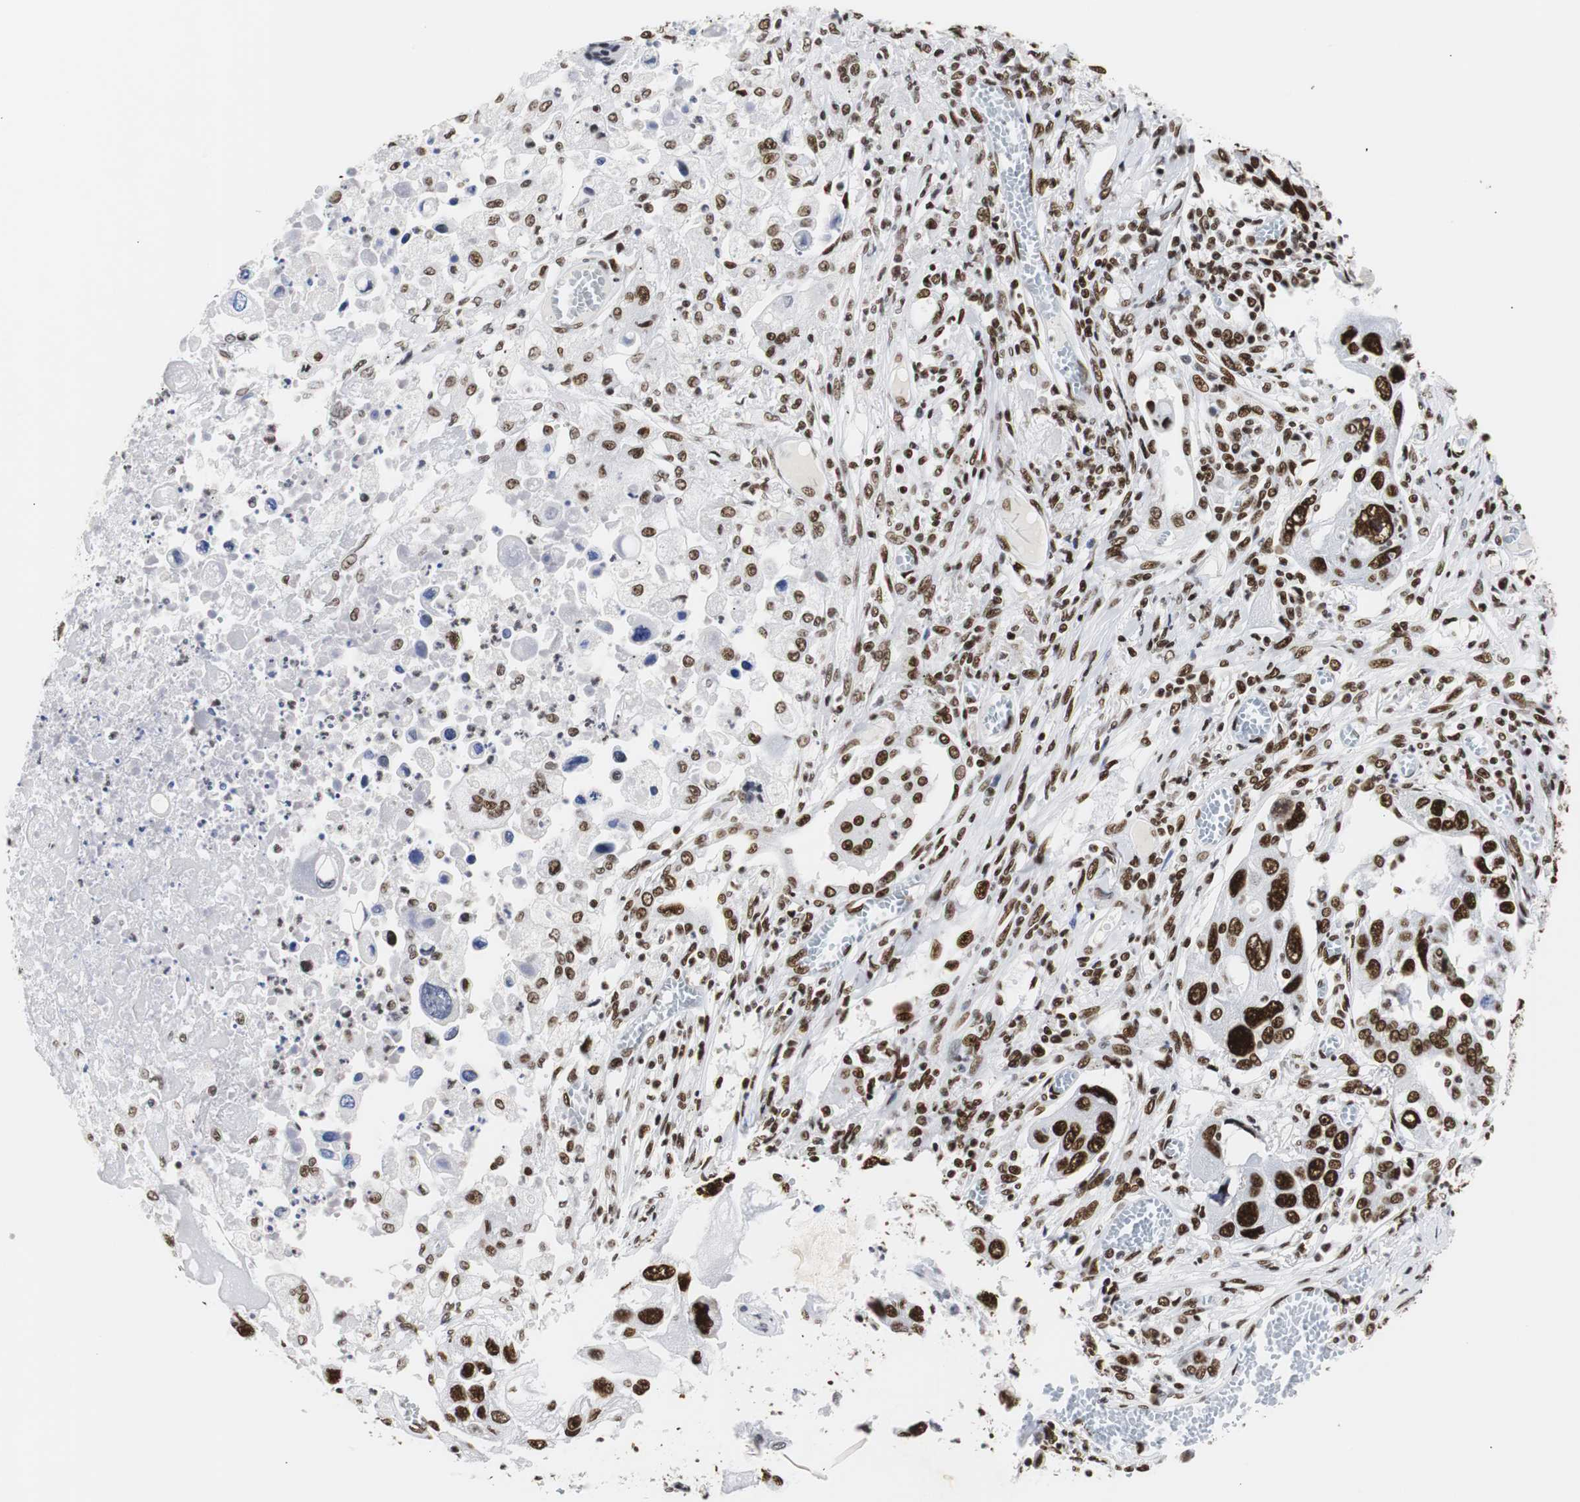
{"staining": {"intensity": "strong", "quantity": ">75%", "location": "nuclear"}, "tissue": "lung cancer", "cell_type": "Tumor cells", "image_type": "cancer", "snomed": [{"axis": "morphology", "description": "Squamous cell carcinoma, NOS"}, {"axis": "topography", "description": "Lung"}], "caption": "Human lung cancer (squamous cell carcinoma) stained with a brown dye demonstrates strong nuclear positive expression in approximately >75% of tumor cells.", "gene": "HNRNPH2", "patient": {"sex": "male", "age": 71}}